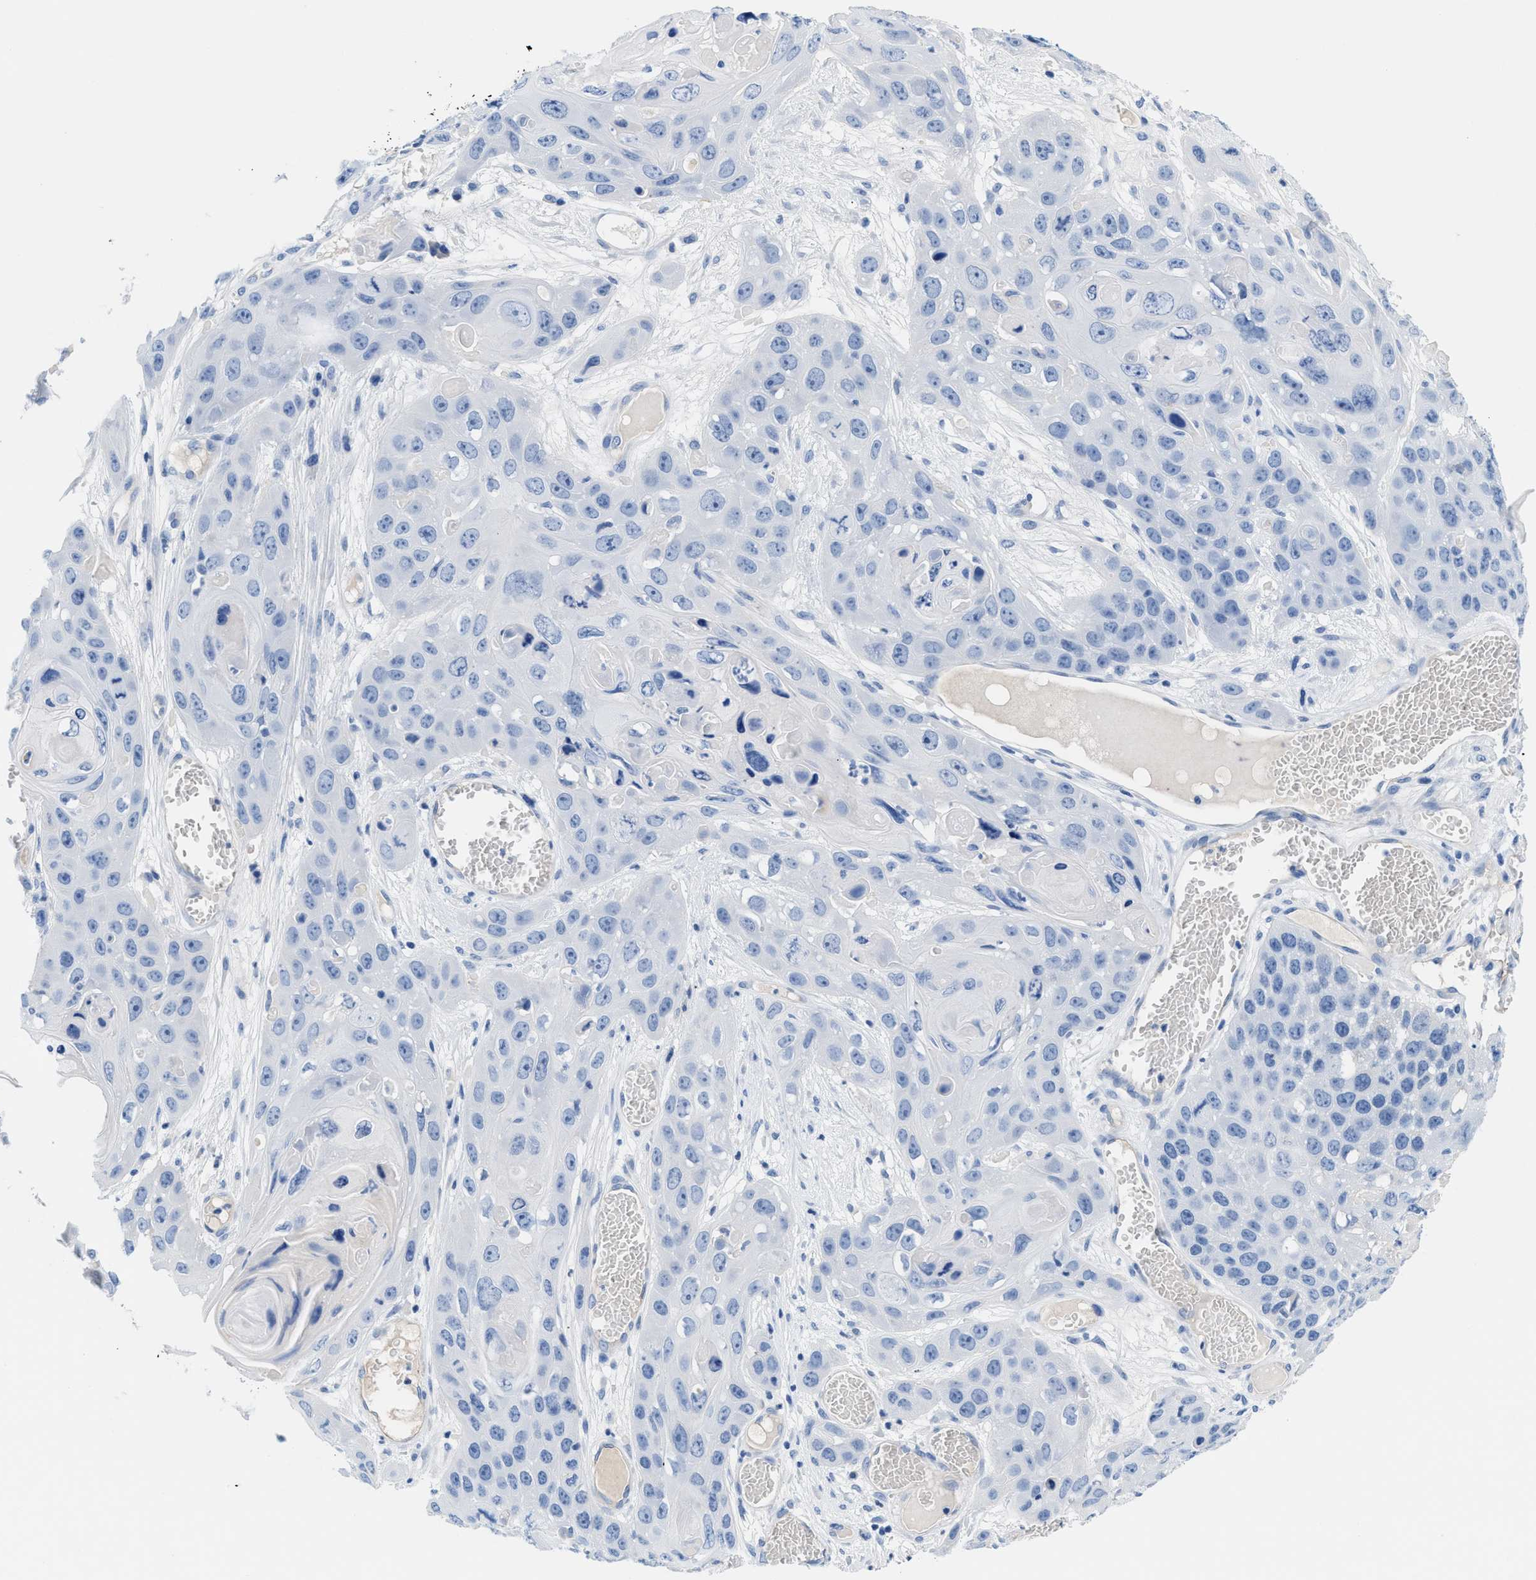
{"staining": {"intensity": "negative", "quantity": "none", "location": "none"}, "tissue": "skin cancer", "cell_type": "Tumor cells", "image_type": "cancer", "snomed": [{"axis": "morphology", "description": "Squamous cell carcinoma, NOS"}, {"axis": "topography", "description": "Skin"}], "caption": "Tumor cells show no significant positivity in skin cancer (squamous cell carcinoma).", "gene": "SLFN13", "patient": {"sex": "male", "age": 55}}